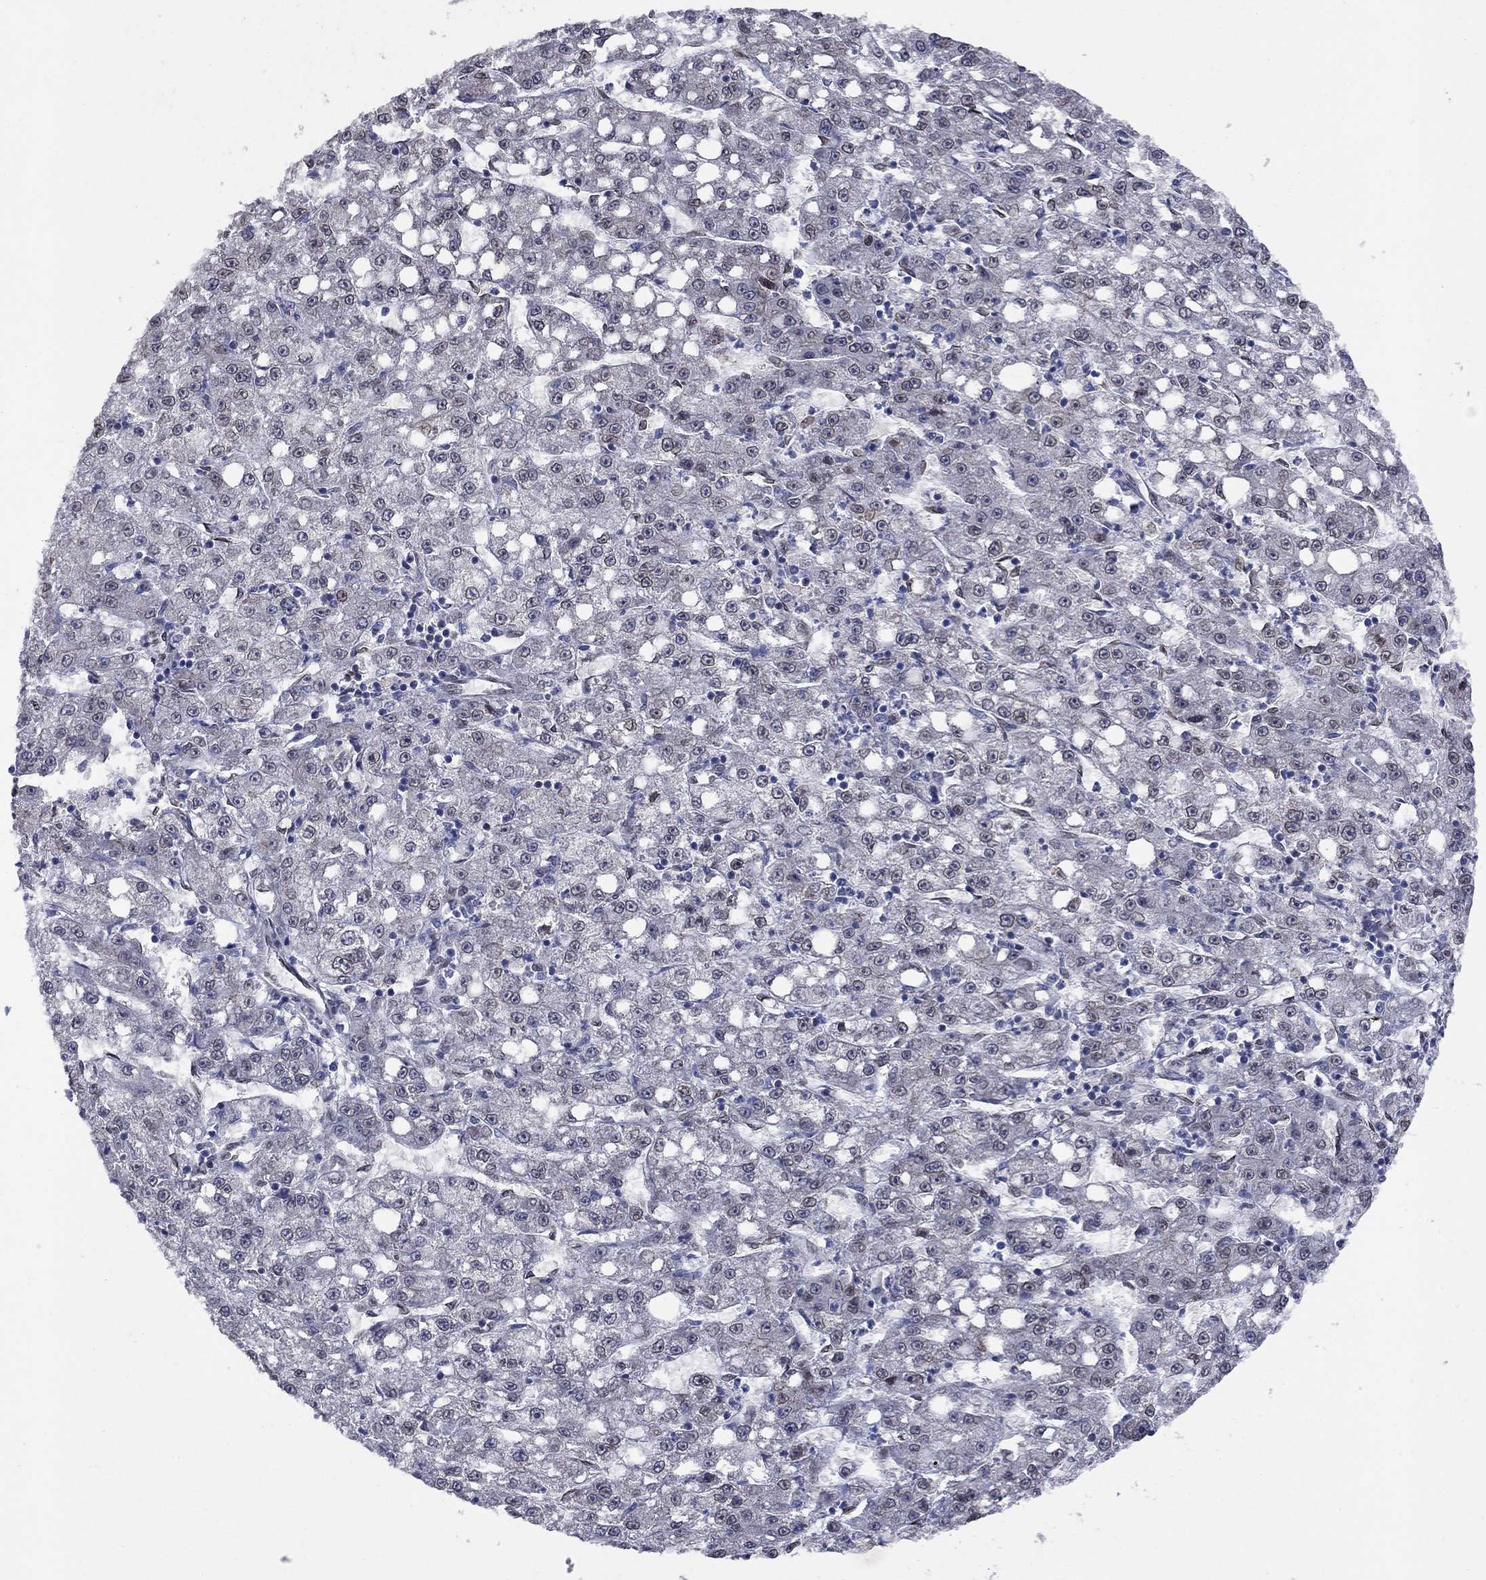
{"staining": {"intensity": "negative", "quantity": "none", "location": "none"}, "tissue": "liver cancer", "cell_type": "Tumor cells", "image_type": "cancer", "snomed": [{"axis": "morphology", "description": "Carcinoma, Hepatocellular, NOS"}, {"axis": "topography", "description": "Liver"}], "caption": "An image of human liver hepatocellular carcinoma is negative for staining in tumor cells. (Immunohistochemistry (ihc), brightfield microscopy, high magnification).", "gene": "EMC9", "patient": {"sex": "female", "age": 65}}